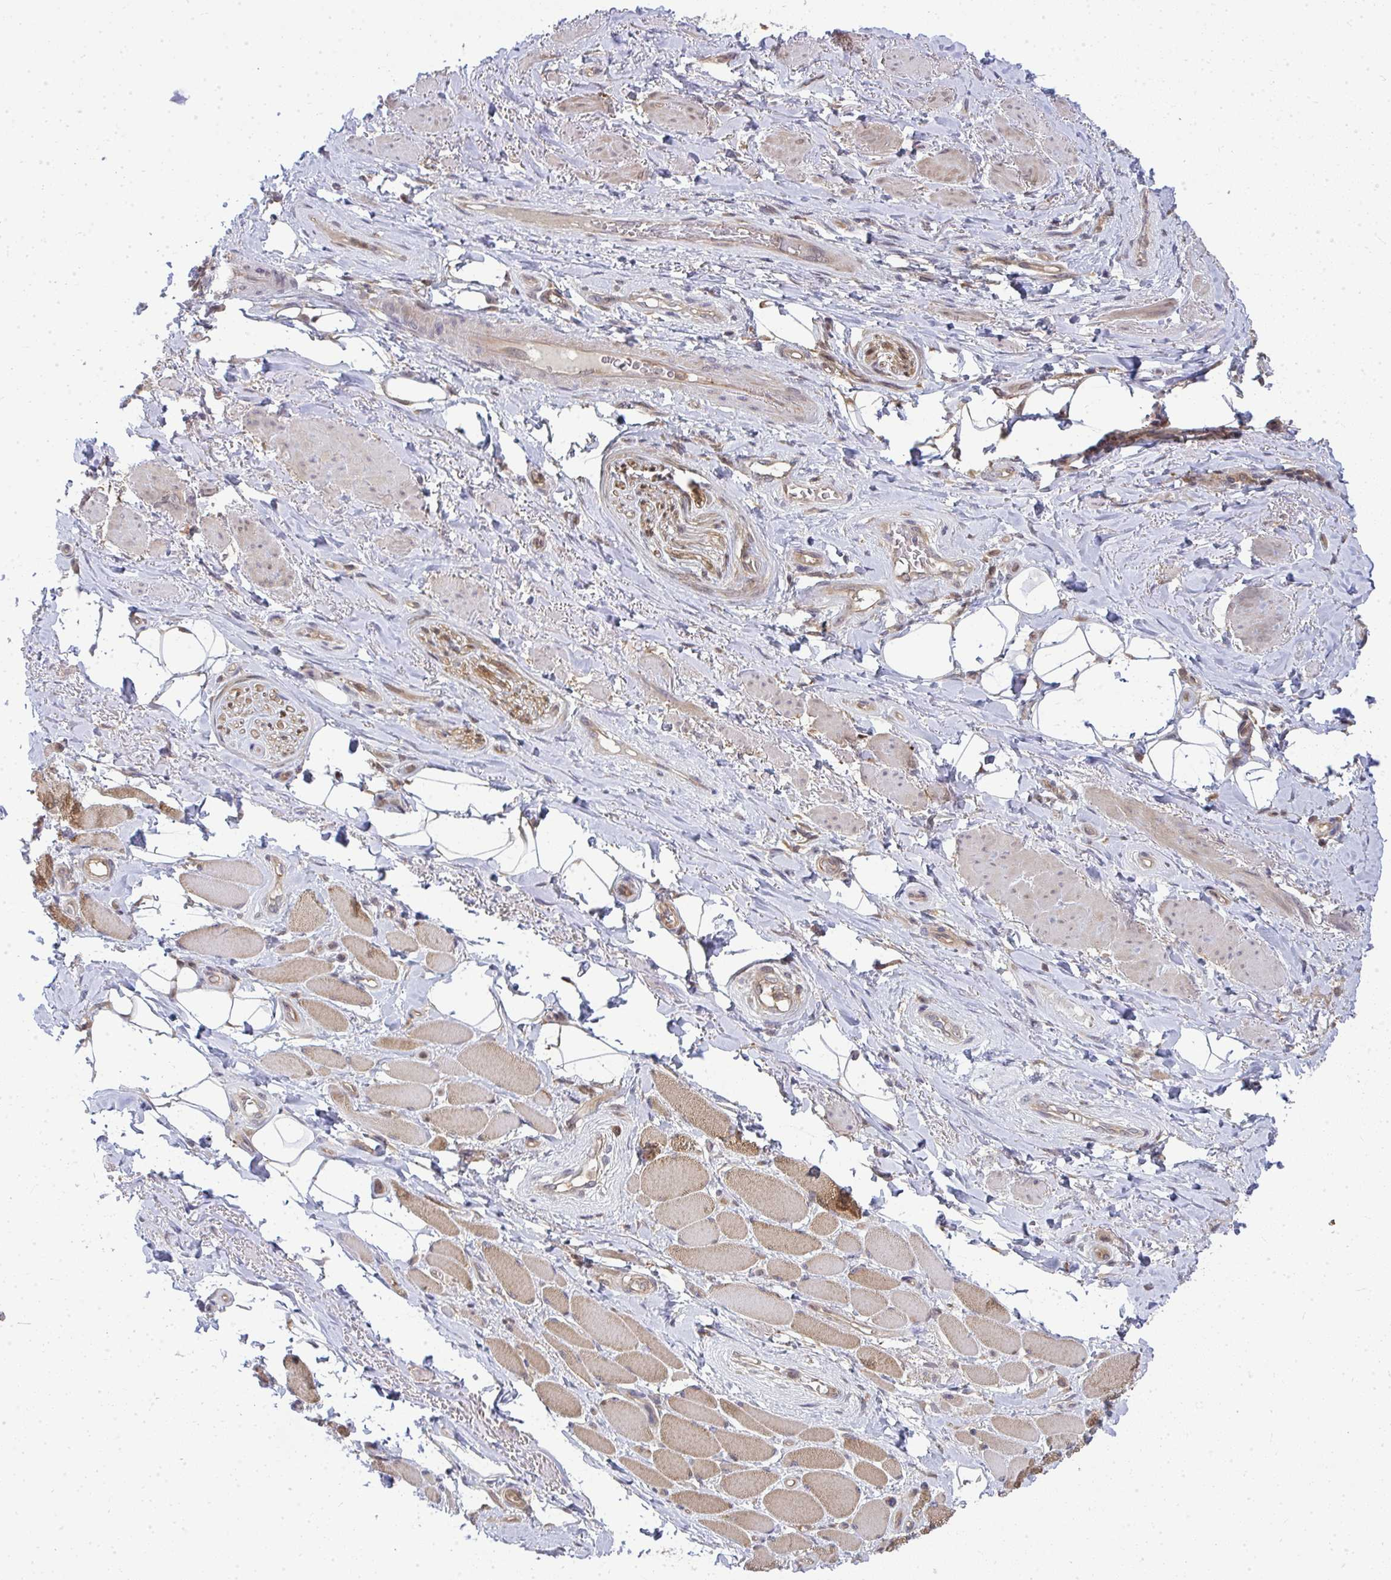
{"staining": {"intensity": "negative", "quantity": "none", "location": "none"}, "tissue": "adipose tissue", "cell_type": "Adipocytes", "image_type": "normal", "snomed": [{"axis": "morphology", "description": "Normal tissue, NOS"}, {"axis": "topography", "description": "Anal"}, {"axis": "topography", "description": "Peripheral nerve tissue"}], "caption": "Immunohistochemistry photomicrograph of benign adipose tissue: human adipose tissue stained with DAB shows no significant protein staining in adipocytes. (DAB IHC, high magnification).", "gene": "HDHD2", "patient": {"sex": "male", "age": 53}}